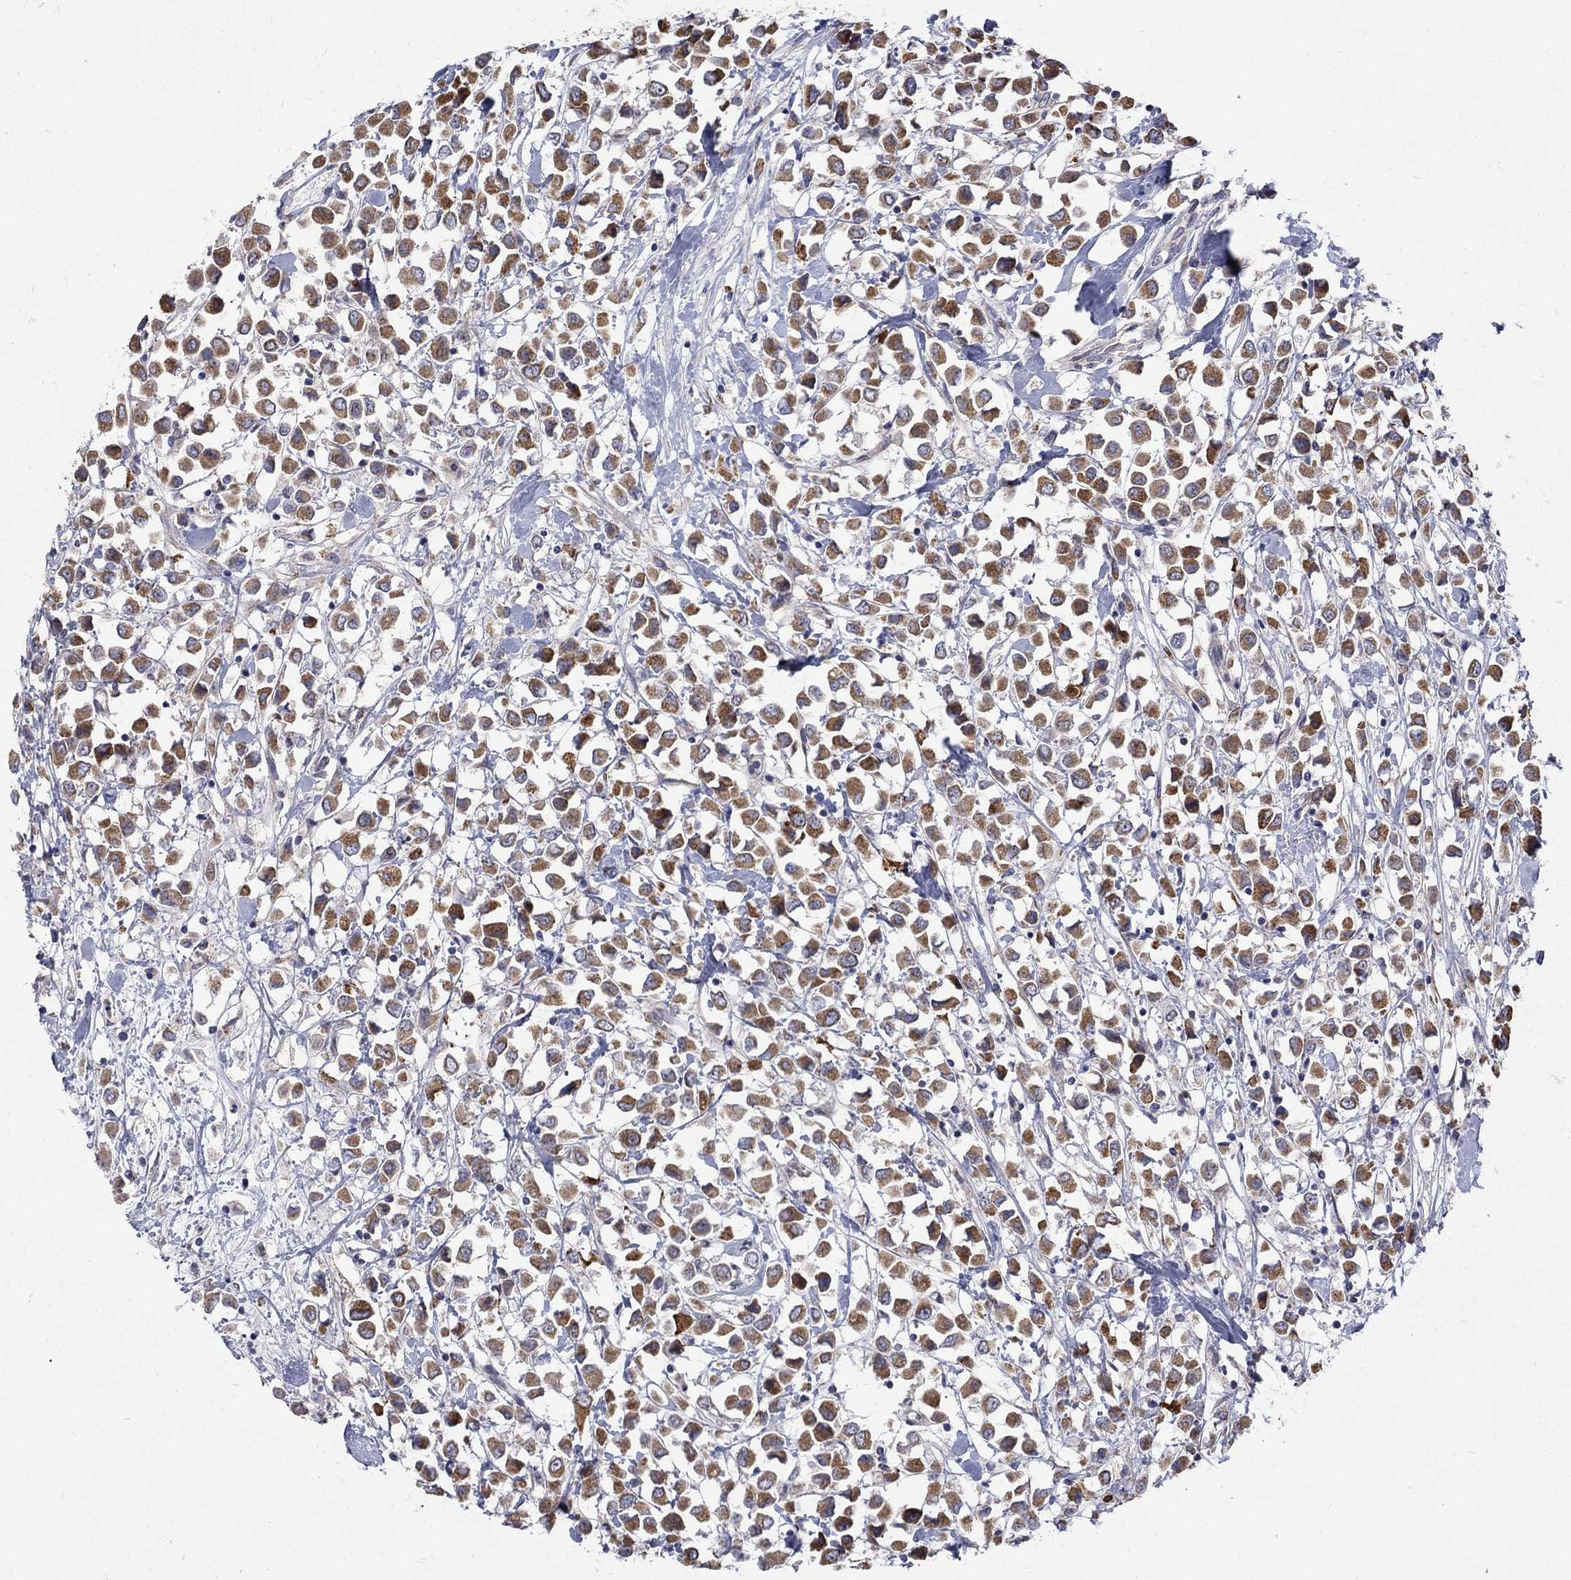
{"staining": {"intensity": "moderate", "quantity": ">75%", "location": "cytoplasmic/membranous"}, "tissue": "breast cancer", "cell_type": "Tumor cells", "image_type": "cancer", "snomed": [{"axis": "morphology", "description": "Duct carcinoma"}, {"axis": "topography", "description": "Breast"}], "caption": "Immunohistochemical staining of infiltrating ductal carcinoma (breast) exhibits moderate cytoplasmic/membranous protein staining in about >75% of tumor cells.", "gene": "SH2B1", "patient": {"sex": "female", "age": 61}}